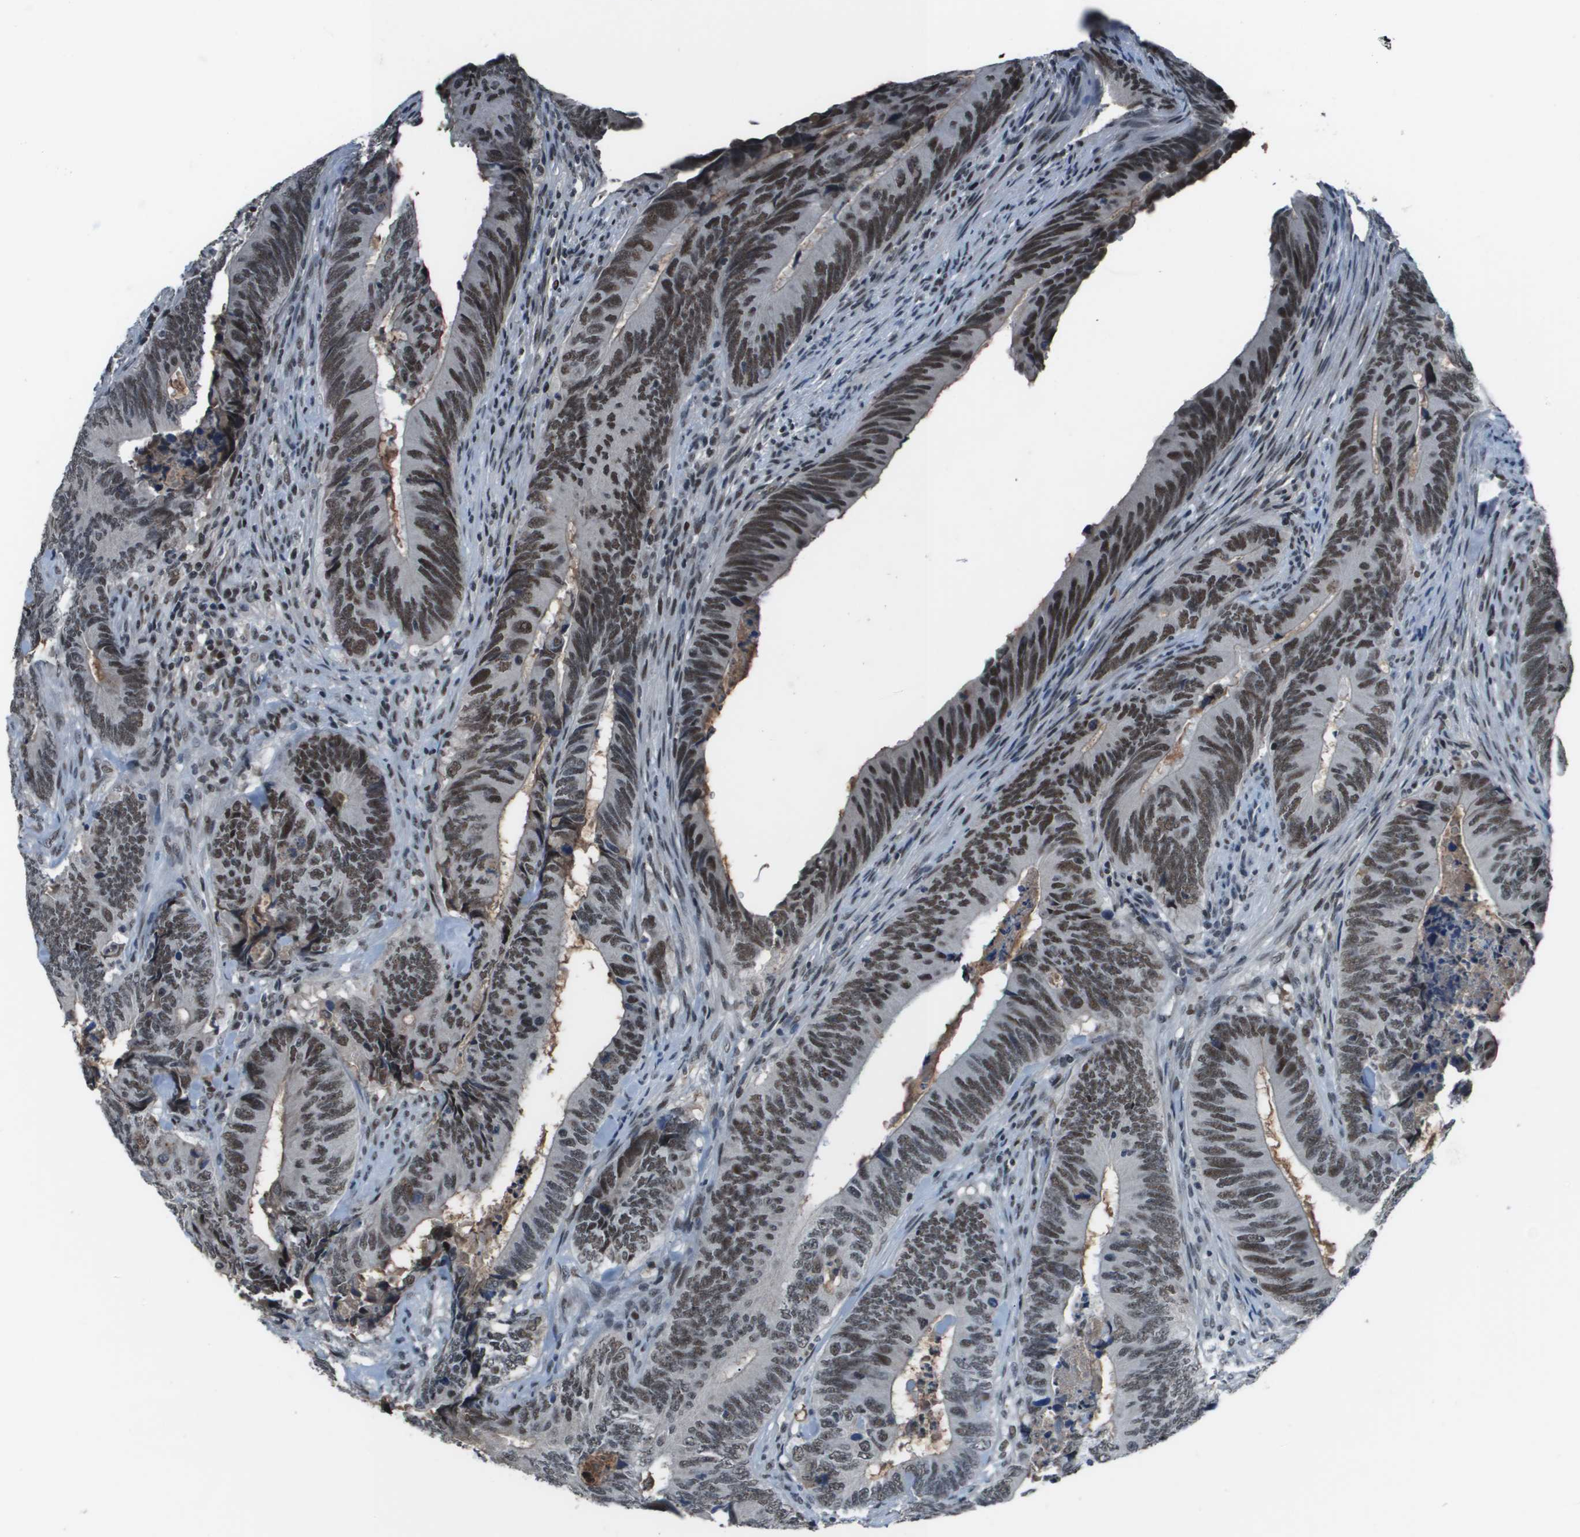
{"staining": {"intensity": "strong", "quantity": ">75%", "location": "nuclear"}, "tissue": "colorectal cancer", "cell_type": "Tumor cells", "image_type": "cancer", "snomed": [{"axis": "morphology", "description": "Normal tissue, NOS"}, {"axis": "morphology", "description": "Adenocarcinoma, NOS"}, {"axis": "topography", "description": "Colon"}], "caption": "Human colorectal cancer stained with a brown dye displays strong nuclear positive positivity in approximately >75% of tumor cells.", "gene": "THRAP3", "patient": {"sex": "male", "age": 56}}